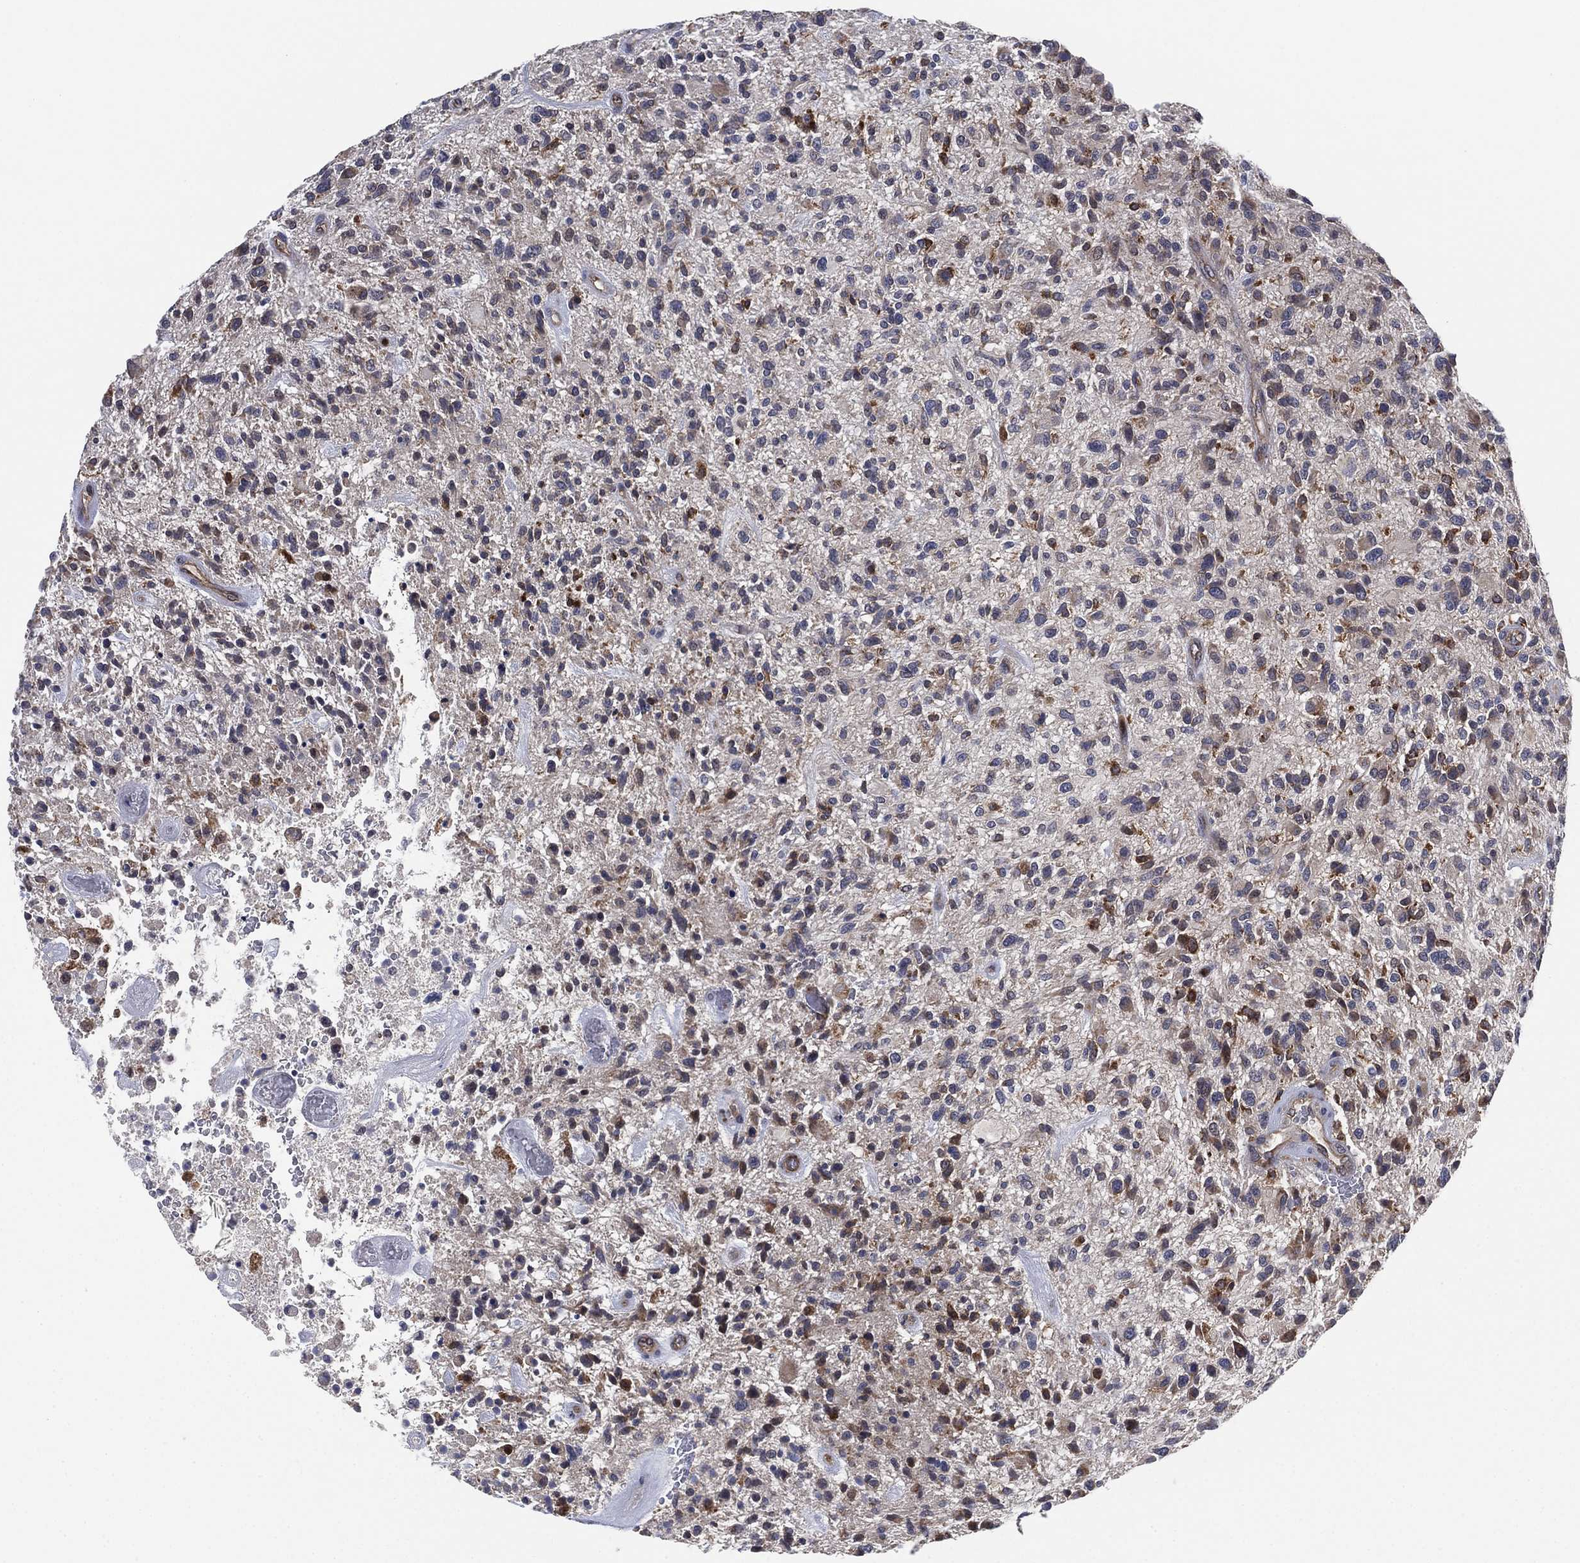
{"staining": {"intensity": "negative", "quantity": "none", "location": "none"}, "tissue": "glioma", "cell_type": "Tumor cells", "image_type": "cancer", "snomed": [{"axis": "morphology", "description": "Glioma, malignant, High grade"}, {"axis": "topography", "description": "Brain"}], "caption": "DAB (3,3'-diaminobenzidine) immunohistochemical staining of human malignant glioma (high-grade) demonstrates no significant positivity in tumor cells. (DAB (3,3'-diaminobenzidine) immunohistochemistry (IHC), high magnification).", "gene": "FES", "patient": {"sex": "male", "age": 47}}